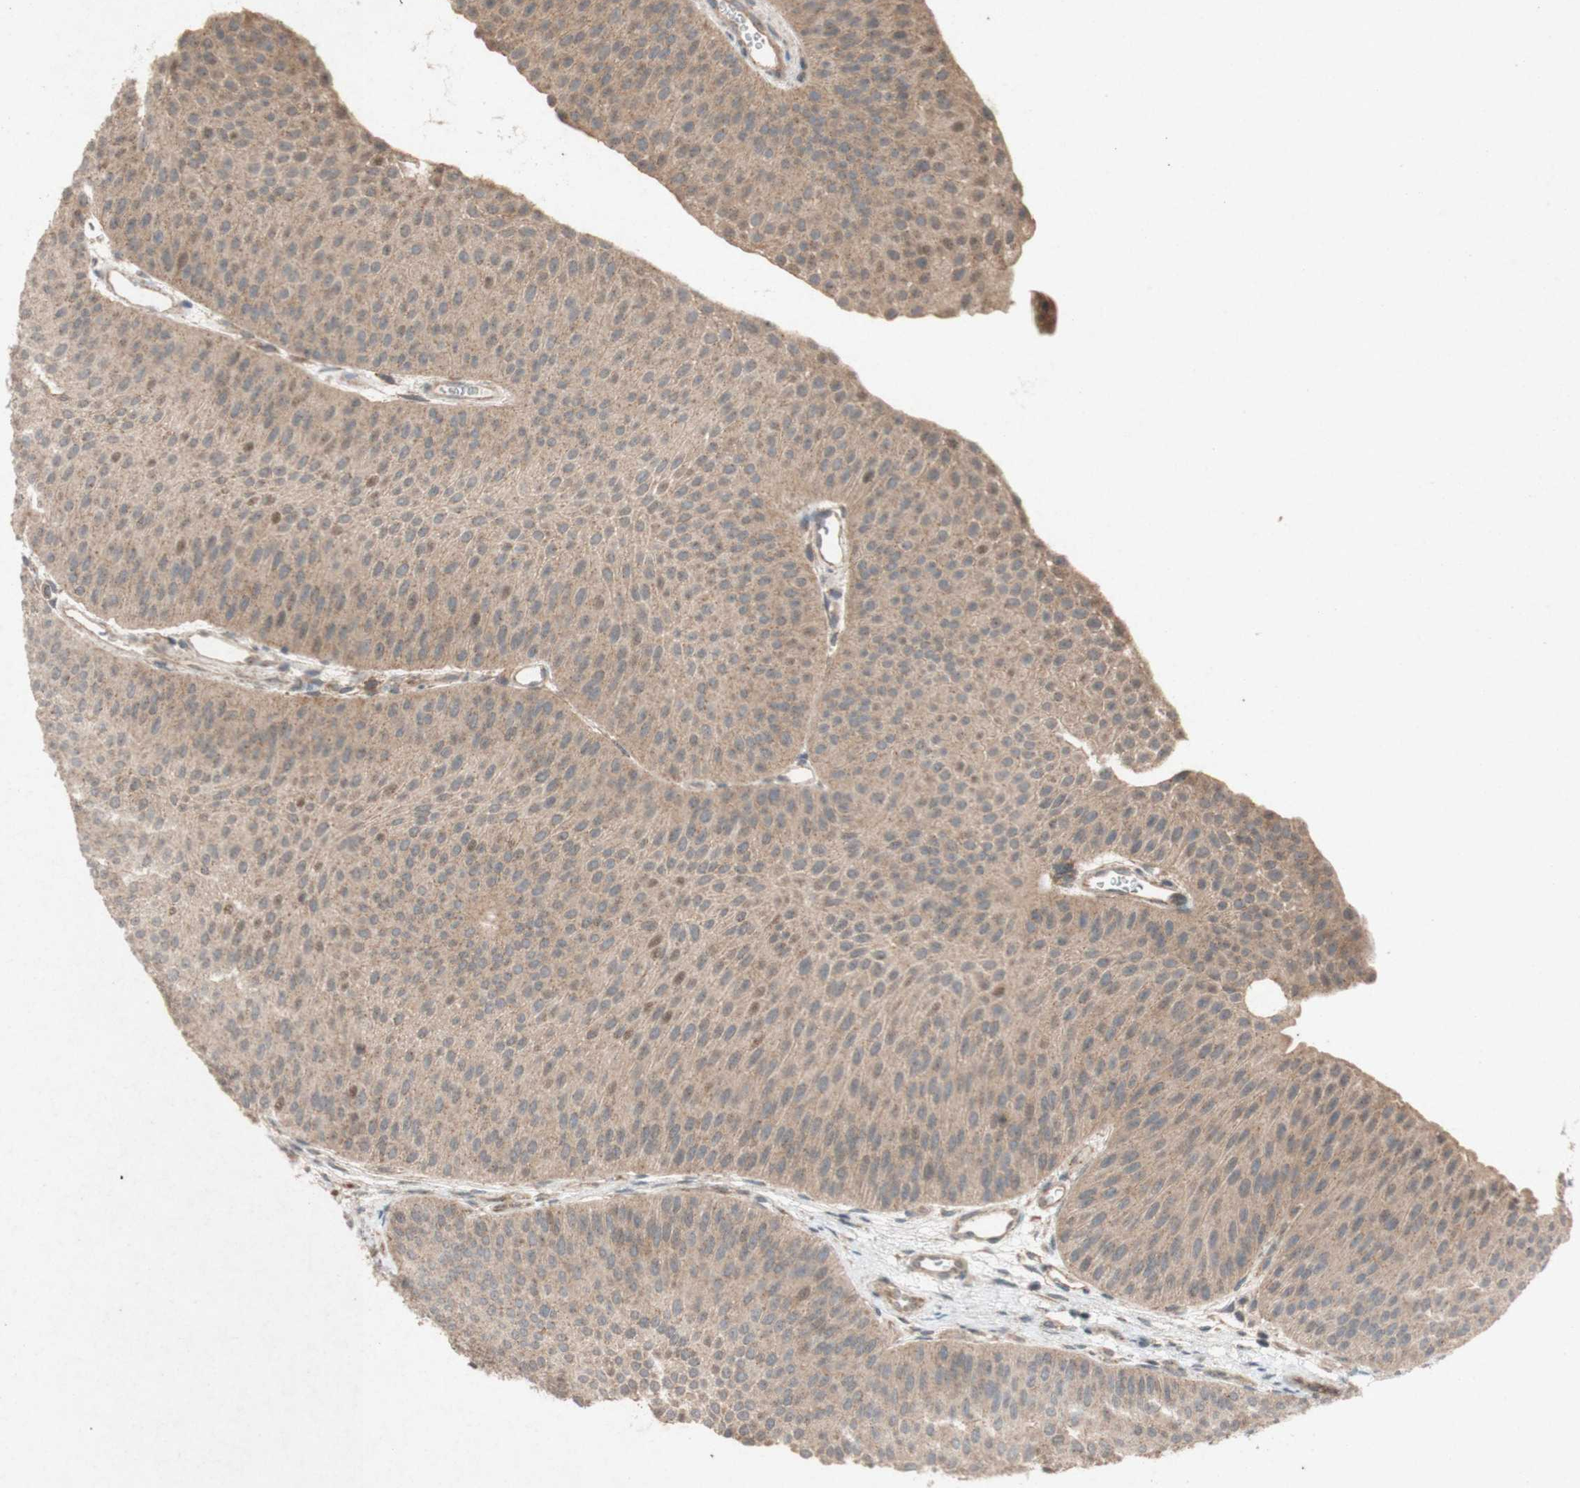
{"staining": {"intensity": "moderate", "quantity": ">75%", "location": "cytoplasmic/membranous"}, "tissue": "urothelial cancer", "cell_type": "Tumor cells", "image_type": "cancer", "snomed": [{"axis": "morphology", "description": "Urothelial carcinoma, Low grade"}, {"axis": "topography", "description": "Urinary bladder"}], "caption": "Brown immunohistochemical staining in human urothelial carcinoma (low-grade) displays moderate cytoplasmic/membranous staining in approximately >75% of tumor cells. Ihc stains the protein in brown and the nuclei are stained blue.", "gene": "ATP6V1F", "patient": {"sex": "female", "age": 60}}